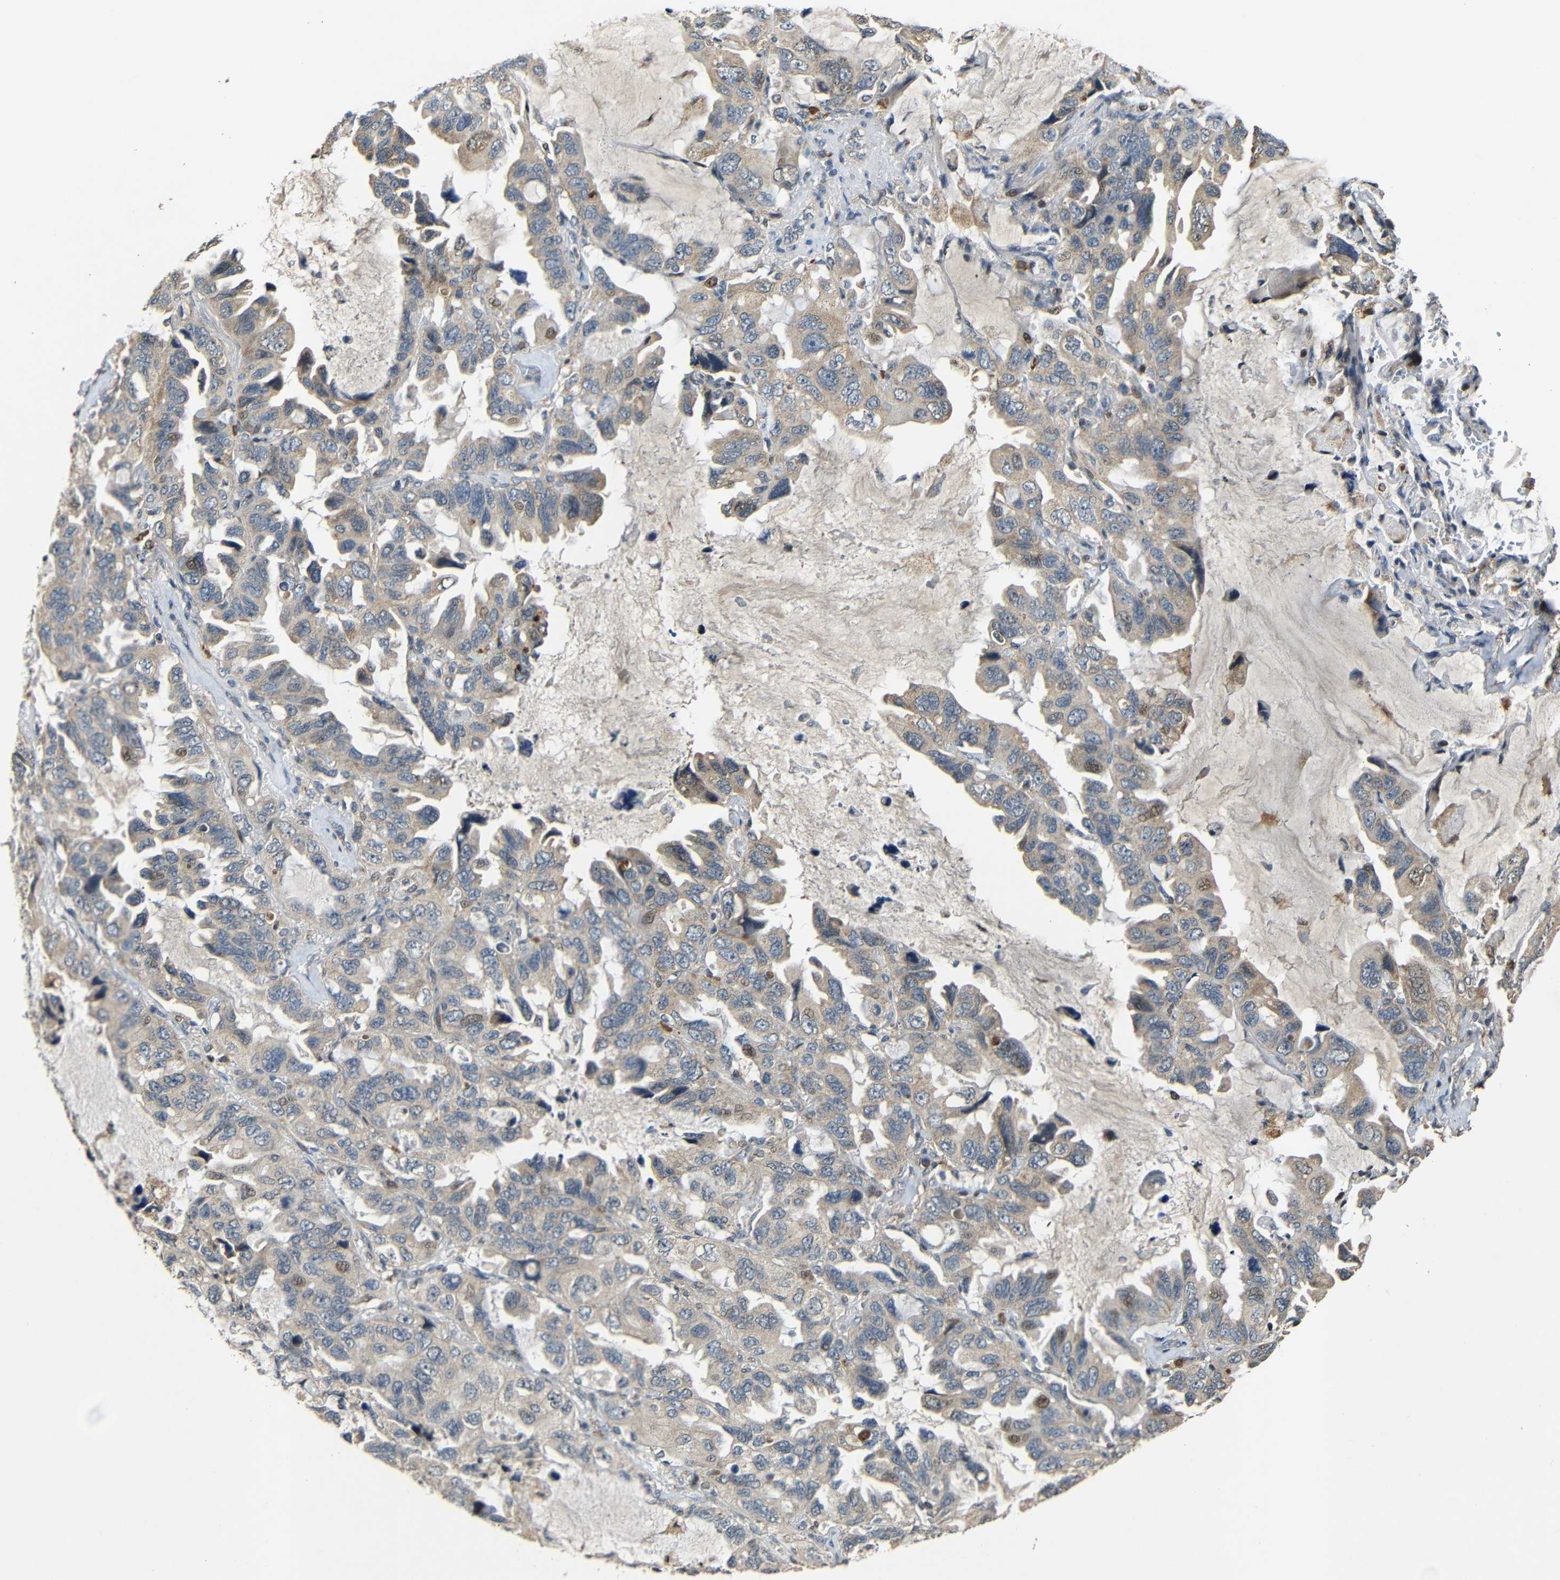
{"staining": {"intensity": "weak", "quantity": ">75%", "location": "cytoplasmic/membranous,nuclear"}, "tissue": "lung cancer", "cell_type": "Tumor cells", "image_type": "cancer", "snomed": [{"axis": "morphology", "description": "Squamous cell carcinoma, NOS"}, {"axis": "topography", "description": "Lung"}], "caption": "IHC photomicrograph of lung cancer (squamous cell carcinoma) stained for a protein (brown), which reveals low levels of weak cytoplasmic/membranous and nuclear positivity in approximately >75% of tumor cells.", "gene": "KAZALD1", "patient": {"sex": "female", "age": 73}}